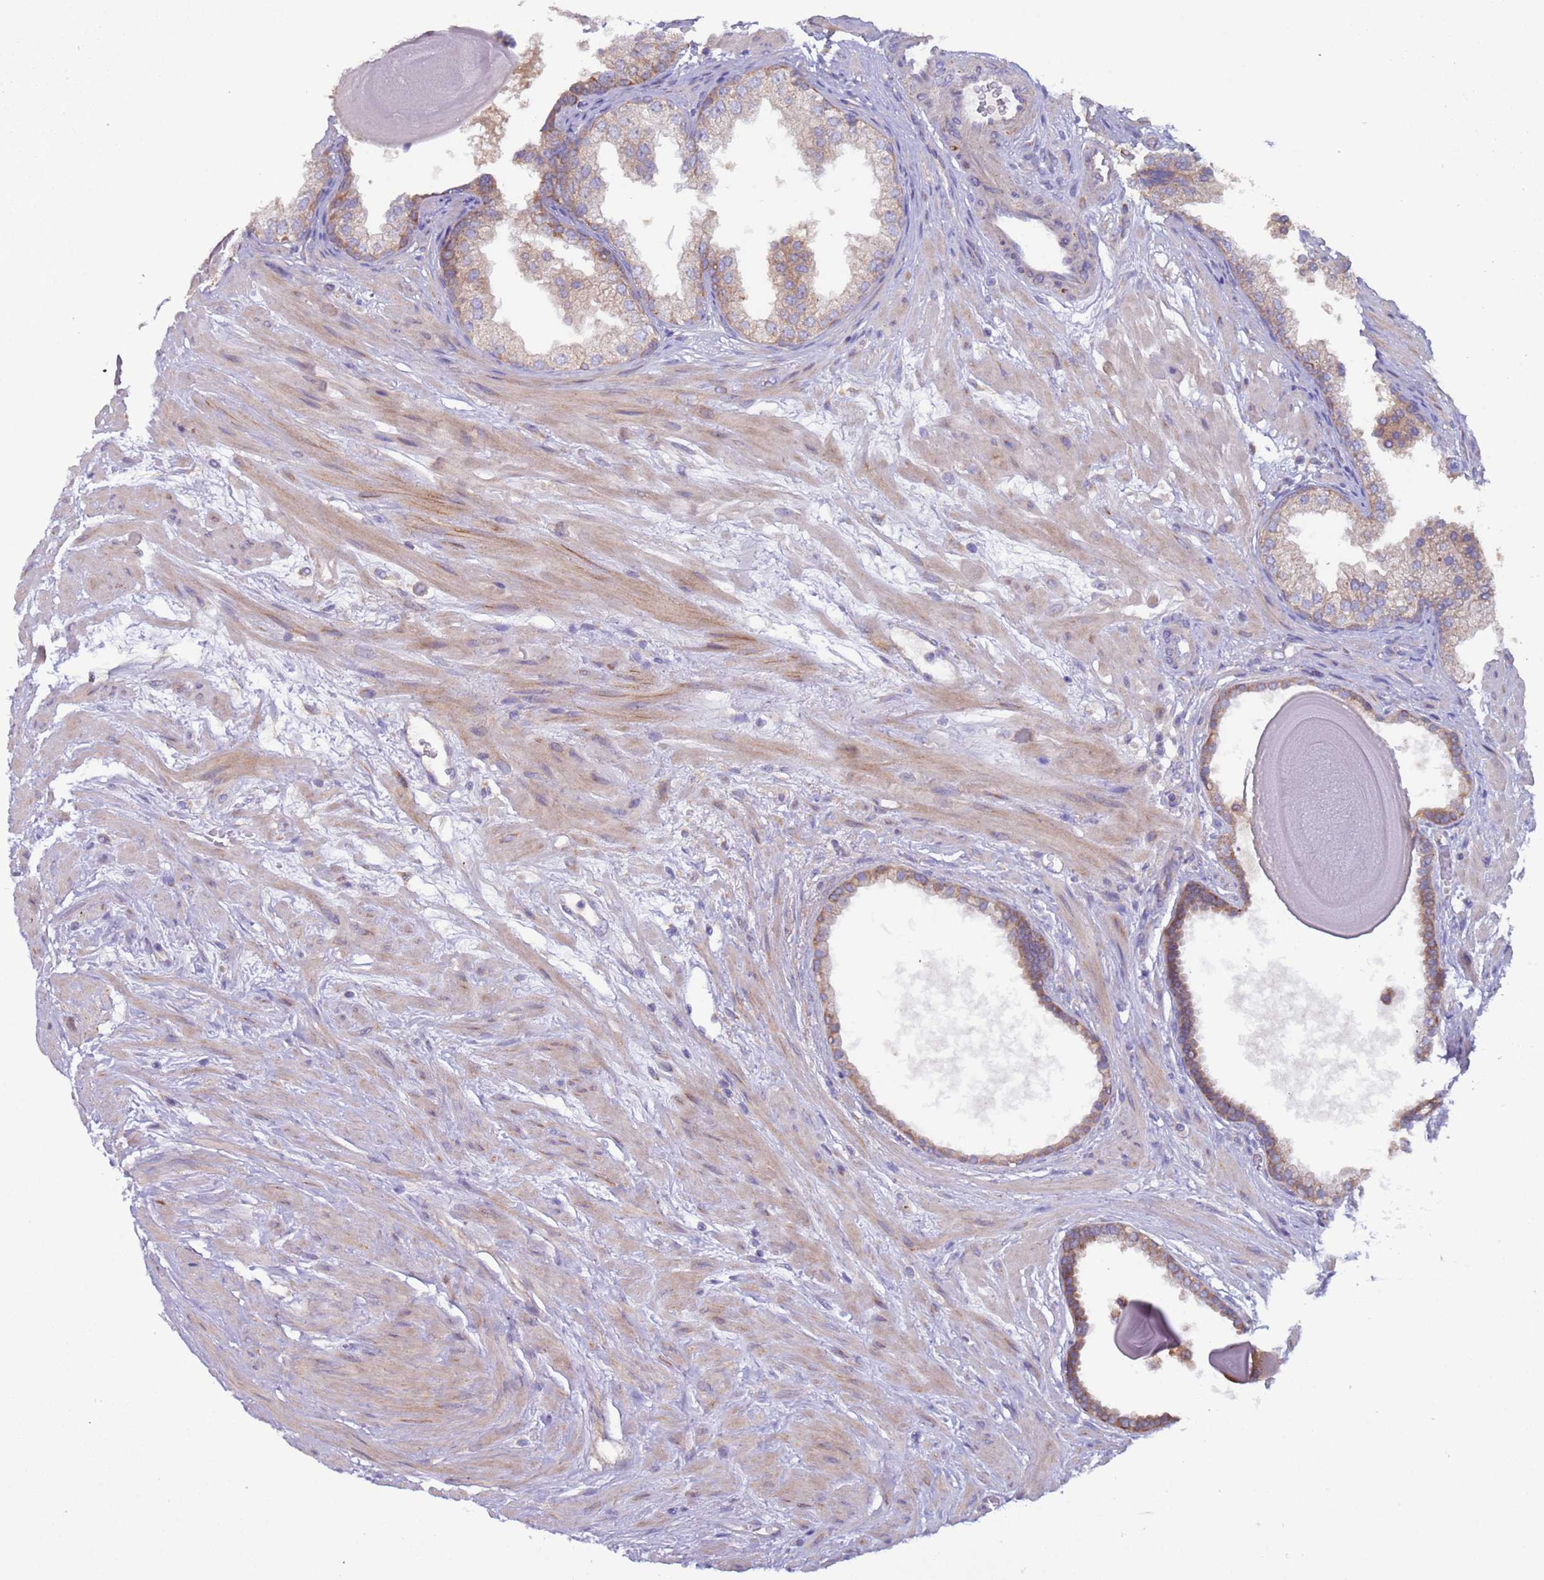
{"staining": {"intensity": "moderate", "quantity": "25%-75%", "location": "cytoplasmic/membranous"}, "tissue": "prostate", "cell_type": "Glandular cells", "image_type": "normal", "snomed": [{"axis": "morphology", "description": "Normal tissue, NOS"}, {"axis": "topography", "description": "Prostate"}], "caption": "Protein analysis of unremarkable prostate exhibits moderate cytoplasmic/membranous expression in approximately 25%-75% of glandular cells.", "gene": "UQCRQ", "patient": {"sex": "male", "age": 48}}